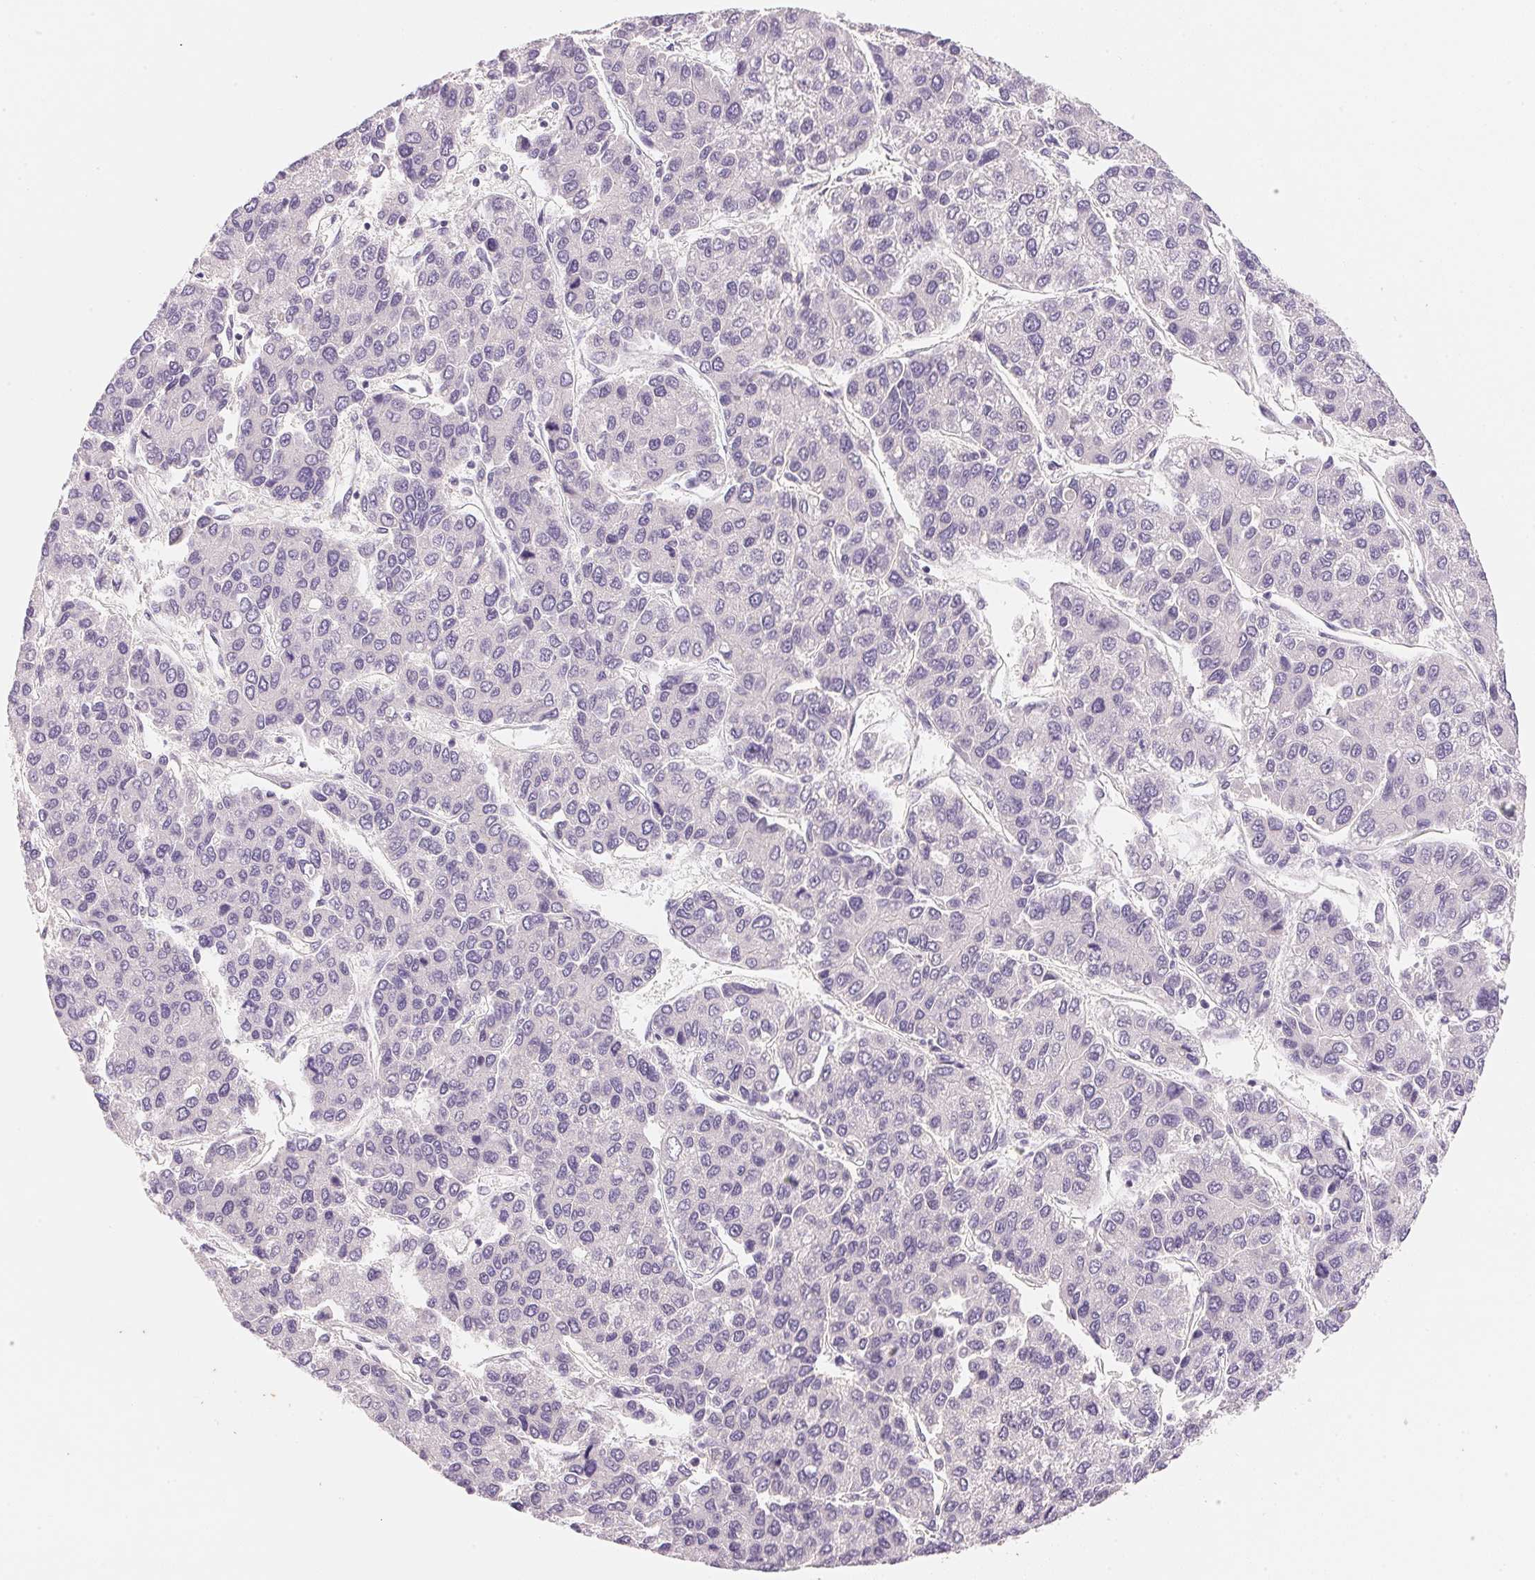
{"staining": {"intensity": "negative", "quantity": "none", "location": "none"}, "tissue": "liver cancer", "cell_type": "Tumor cells", "image_type": "cancer", "snomed": [{"axis": "morphology", "description": "Carcinoma, Hepatocellular, NOS"}, {"axis": "topography", "description": "Liver"}], "caption": "There is no significant positivity in tumor cells of liver cancer (hepatocellular carcinoma).", "gene": "MCOLN3", "patient": {"sex": "female", "age": 66}}